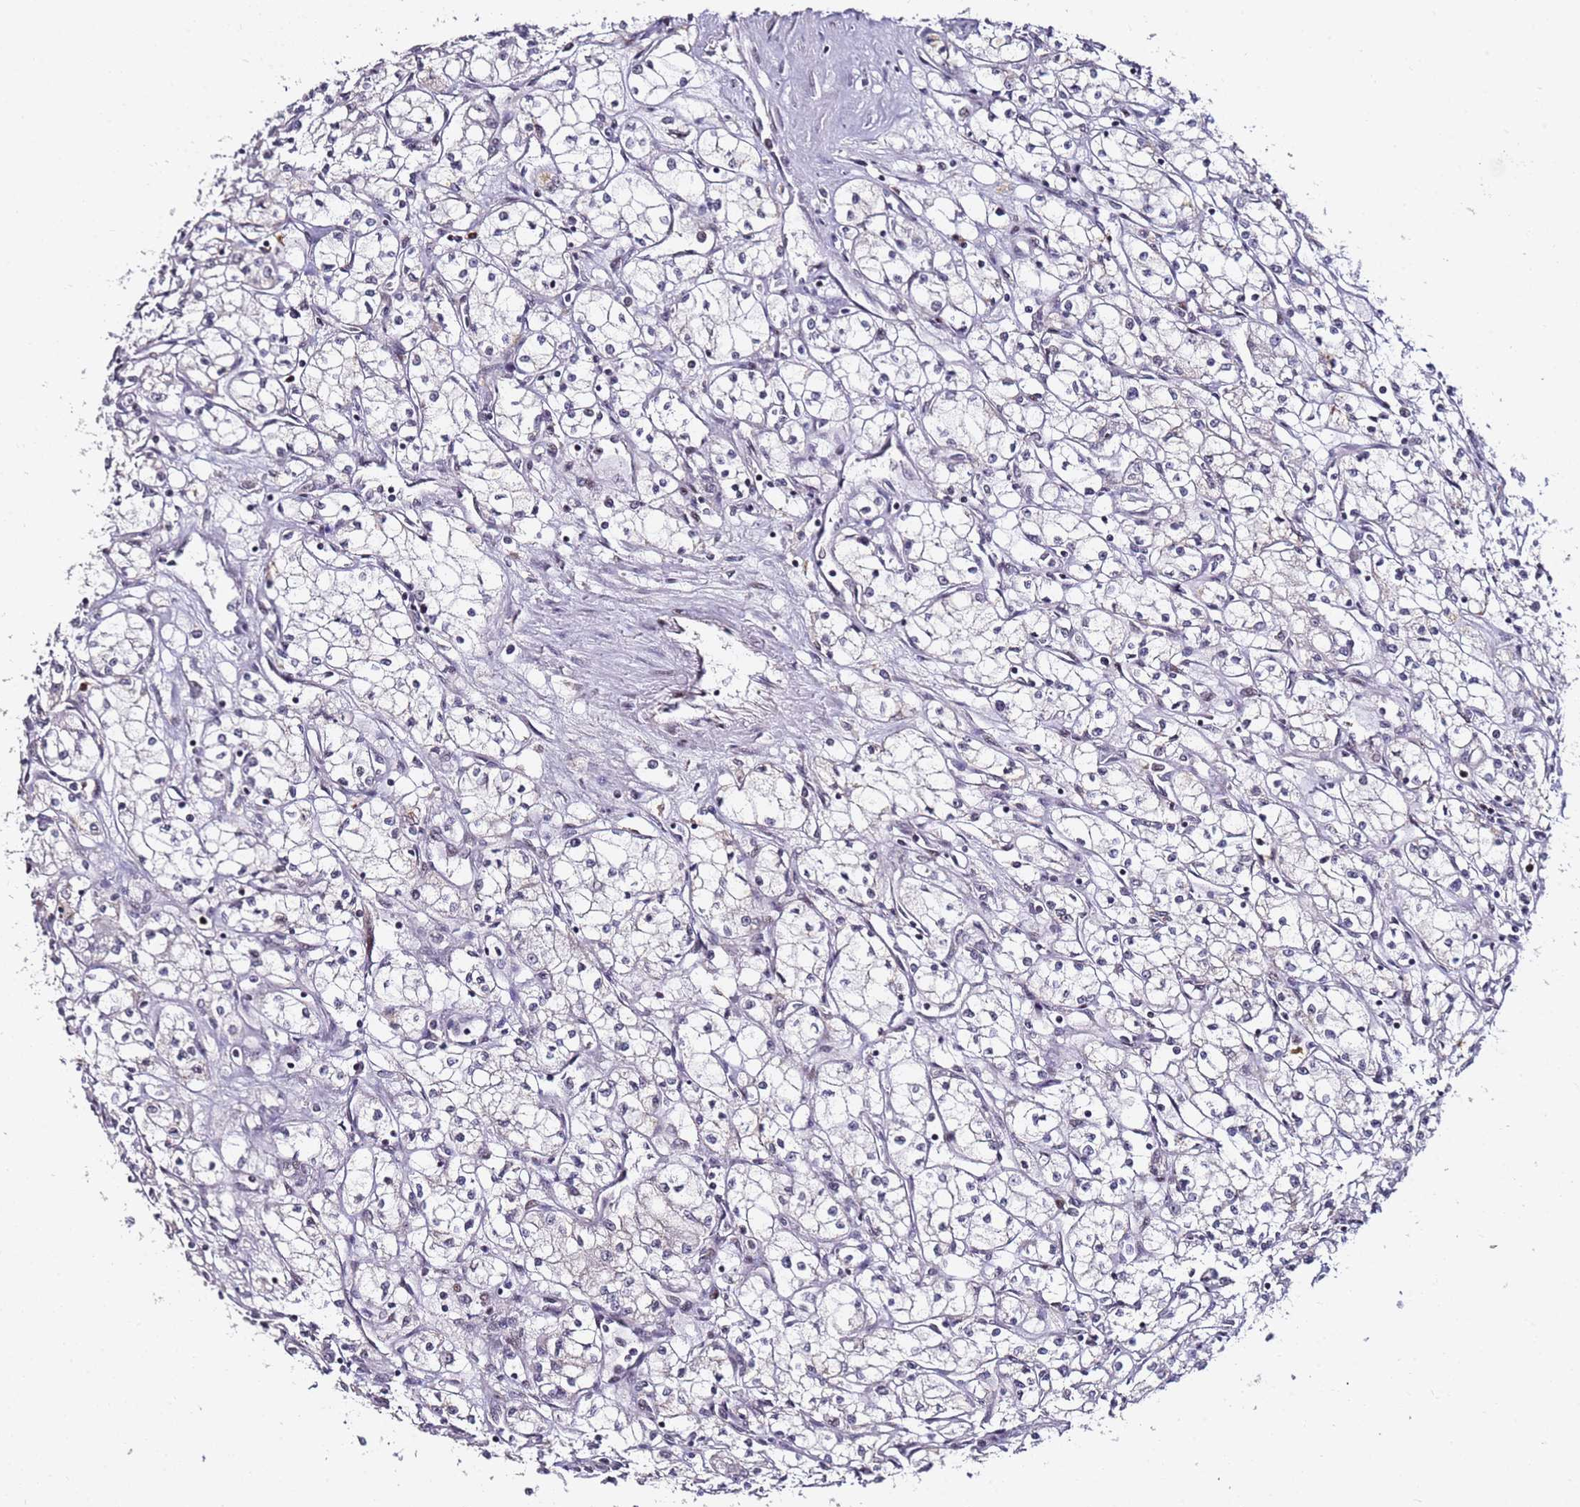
{"staining": {"intensity": "negative", "quantity": "none", "location": "none"}, "tissue": "renal cancer", "cell_type": "Tumor cells", "image_type": "cancer", "snomed": [{"axis": "morphology", "description": "Adenocarcinoma, NOS"}, {"axis": "topography", "description": "Kidney"}], "caption": "Tumor cells are negative for protein expression in human renal cancer (adenocarcinoma).", "gene": "FCF1", "patient": {"sex": "male", "age": 59}}